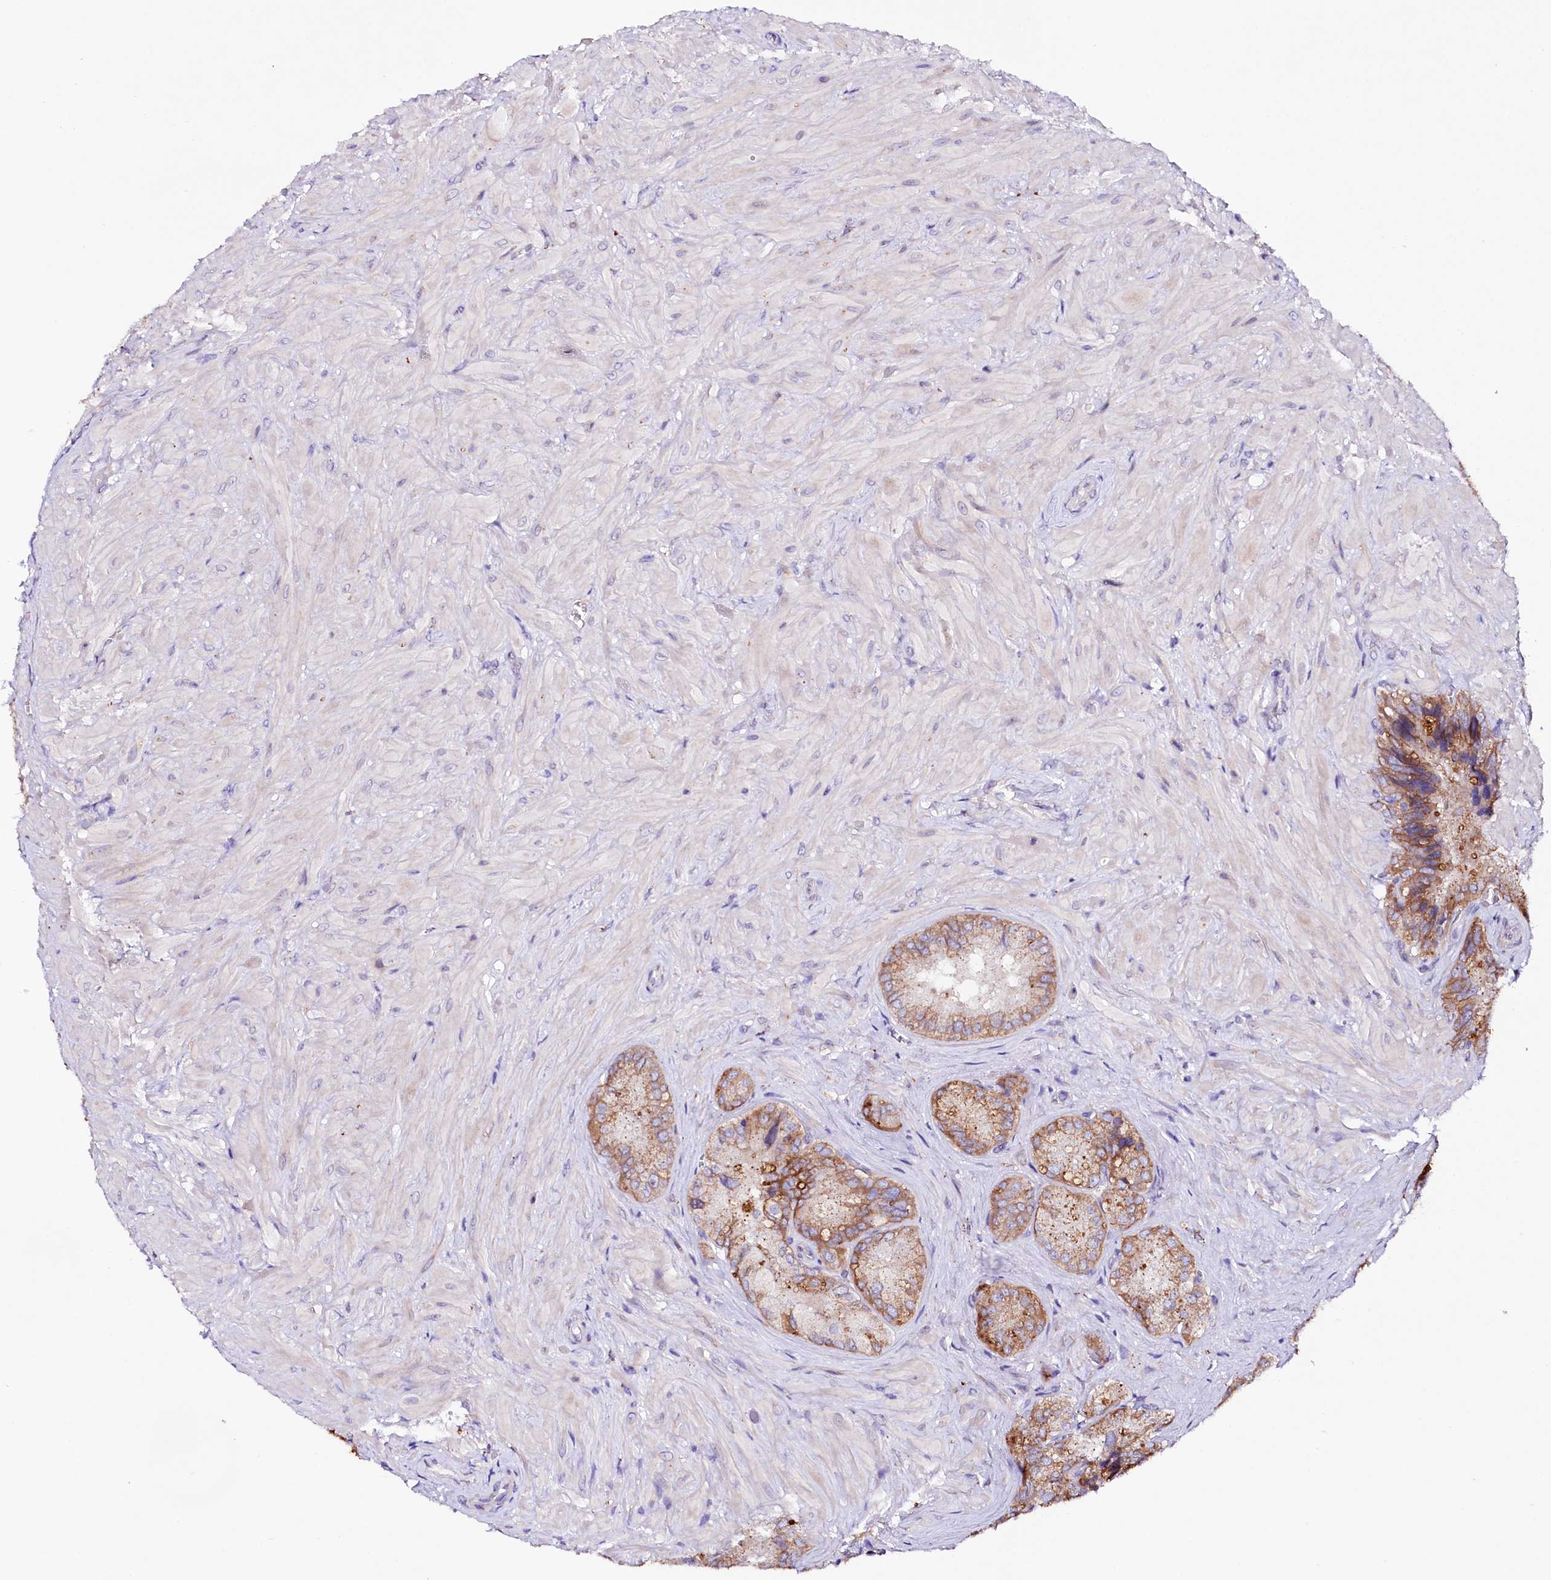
{"staining": {"intensity": "moderate", "quantity": ">75%", "location": "cytoplasmic/membranous"}, "tissue": "seminal vesicle", "cell_type": "Glandular cells", "image_type": "normal", "snomed": [{"axis": "morphology", "description": "Normal tissue, NOS"}, {"axis": "topography", "description": "Seminal veicle"}], "caption": "Immunohistochemical staining of benign human seminal vesicle displays >75% levels of moderate cytoplasmic/membranous protein staining in approximately >75% of glandular cells.", "gene": "SACM1L", "patient": {"sex": "male", "age": 62}}